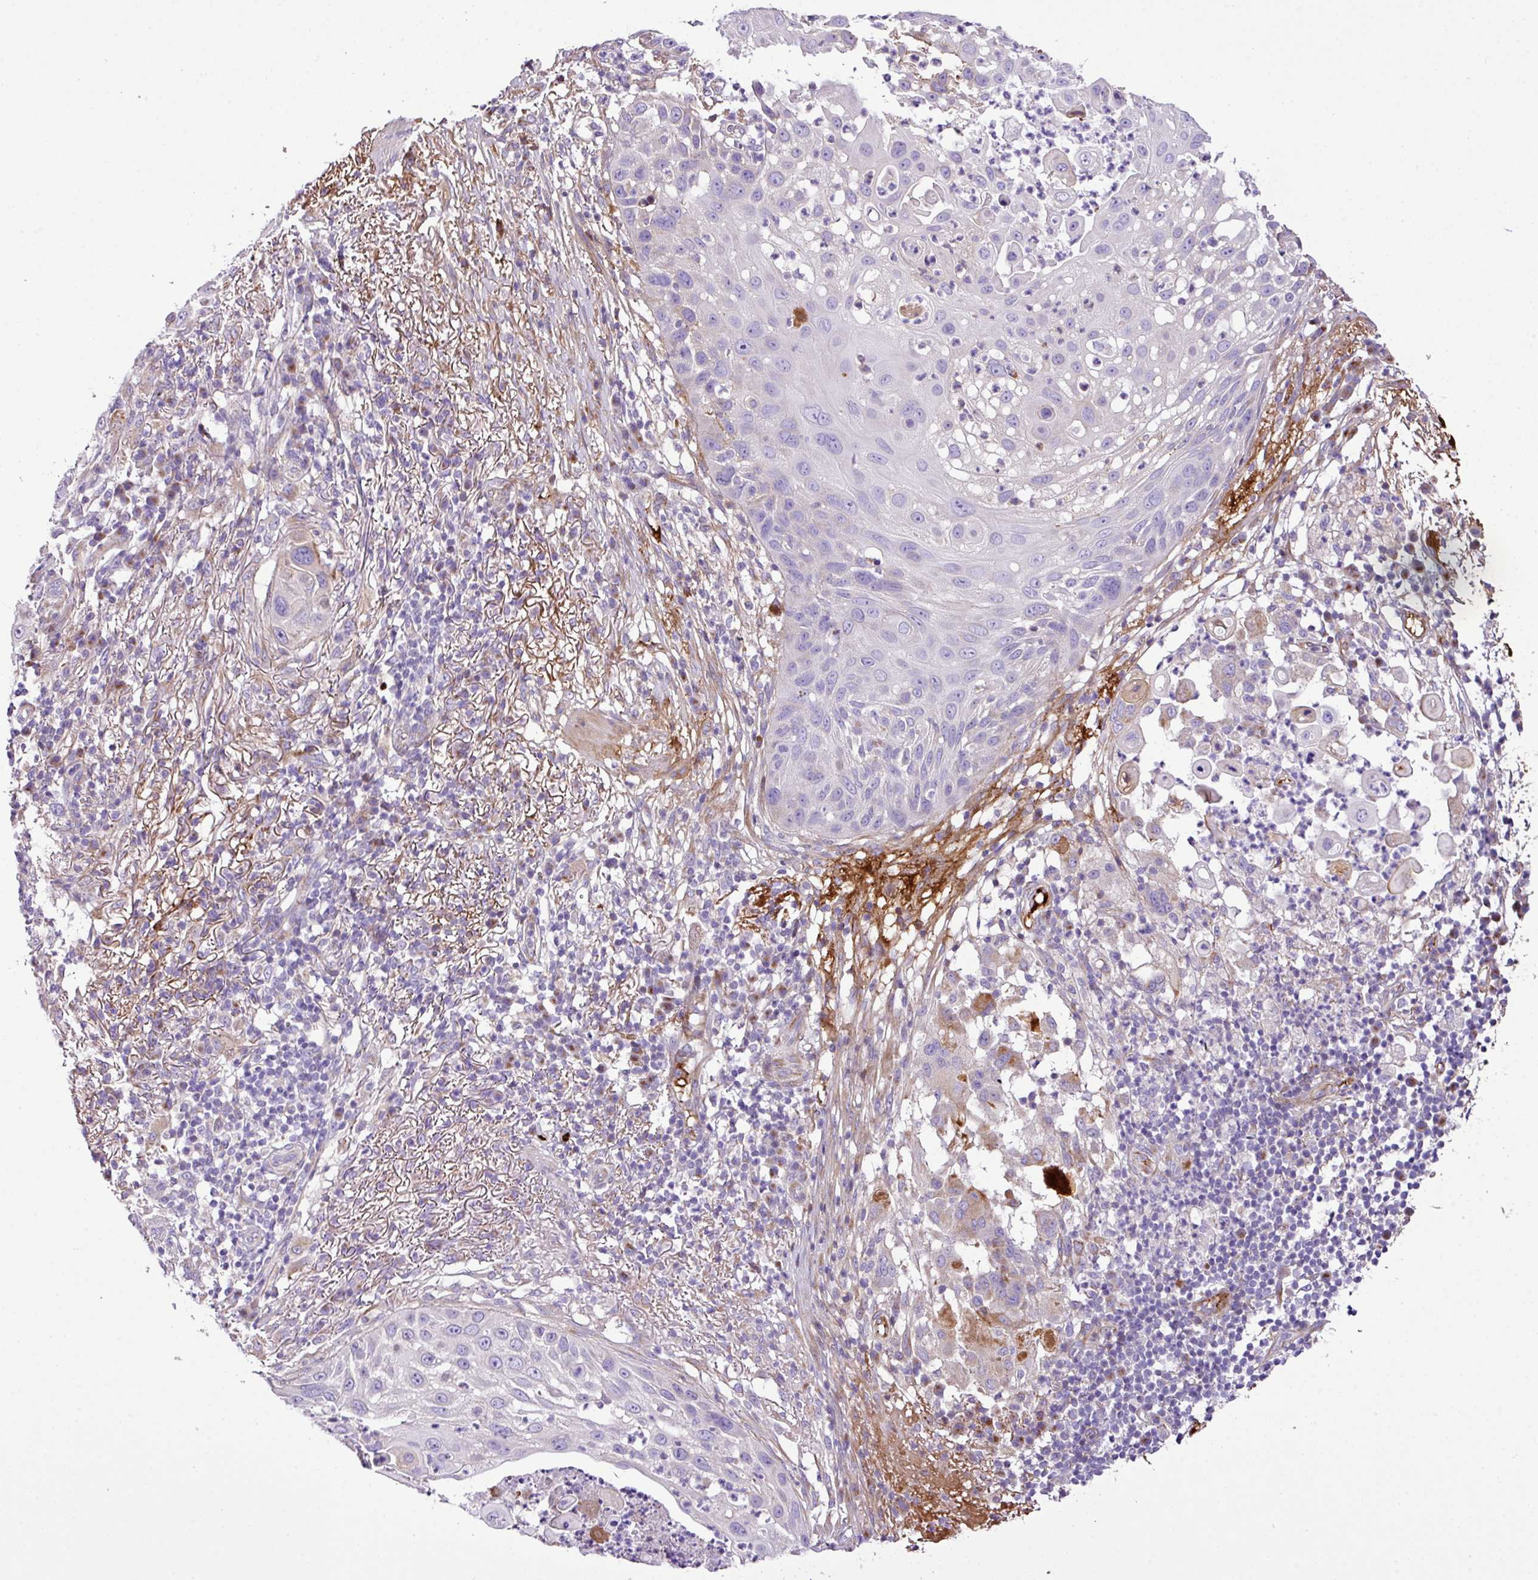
{"staining": {"intensity": "moderate", "quantity": "<25%", "location": "cytoplasmic/membranous"}, "tissue": "skin cancer", "cell_type": "Tumor cells", "image_type": "cancer", "snomed": [{"axis": "morphology", "description": "Squamous cell carcinoma, NOS"}, {"axis": "topography", "description": "Skin"}], "caption": "Skin cancer (squamous cell carcinoma) stained for a protein displays moderate cytoplasmic/membranous positivity in tumor cells.", "gene": "CTXN2", "patient": {"sex": "female", "age": 44}}